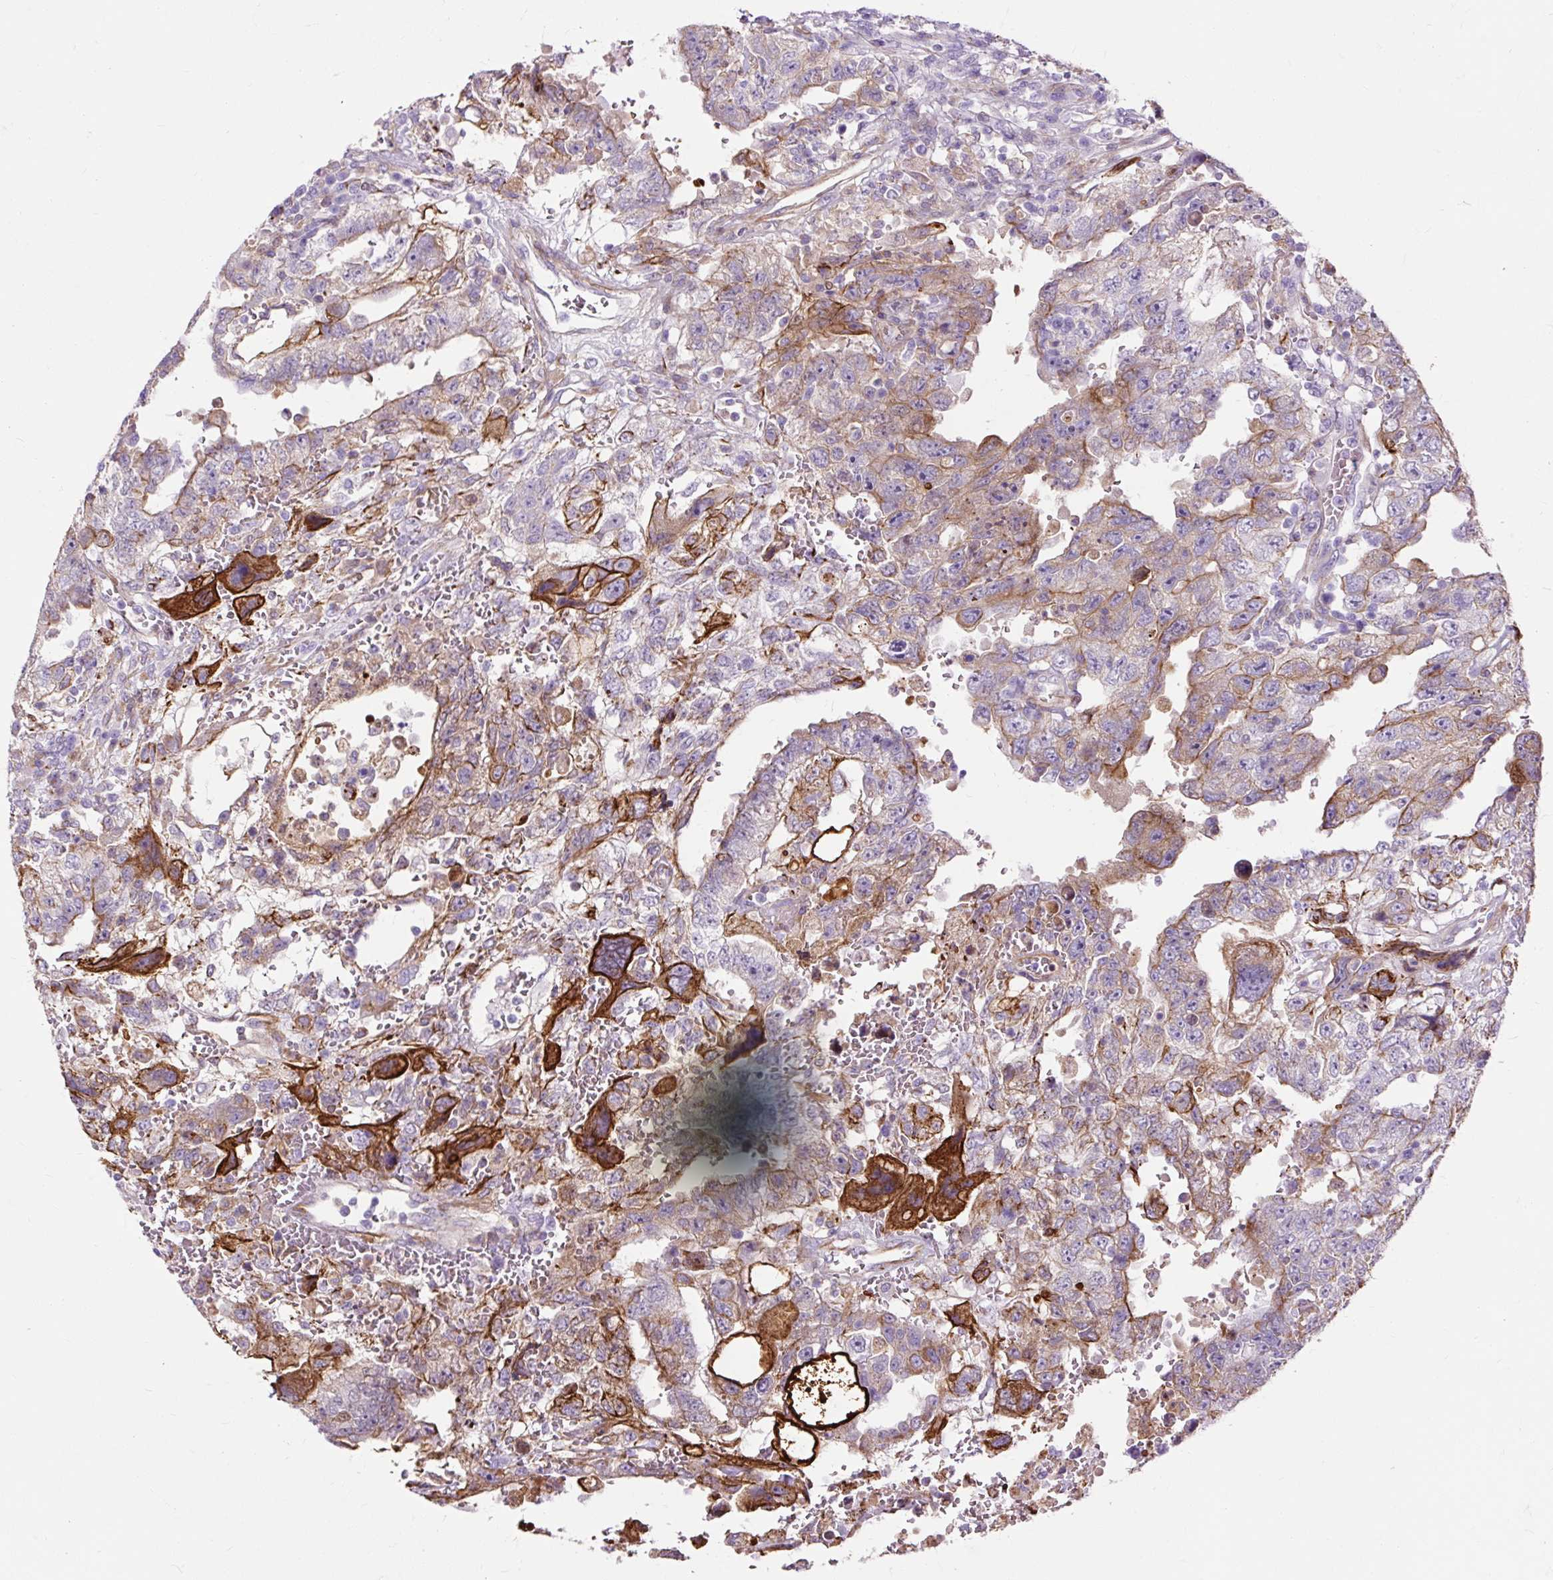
{"staining": {"intensity": "strong", "quantity": "25%-75%", "location": "cytoplasmic/membranous"}, "tissue": "testis cancer", "cell_type": "Tumor cells", "image_type": "cancer", "snomed": [{"axis": "morphology", "description": "Carcinoma, Embryonal, NOS"}, {"axis": "topography", "description": "Testis"}], "caption": "DAB (3,3'-diaminobenzidine) immunohistochemical staining of human testis cancer displays strong cytoplasmic/membranous protein staining in approximately 25%-75% of tumor cells.", "gene": "DCTN4", "patient": {"sex": "male", "age": 26}}